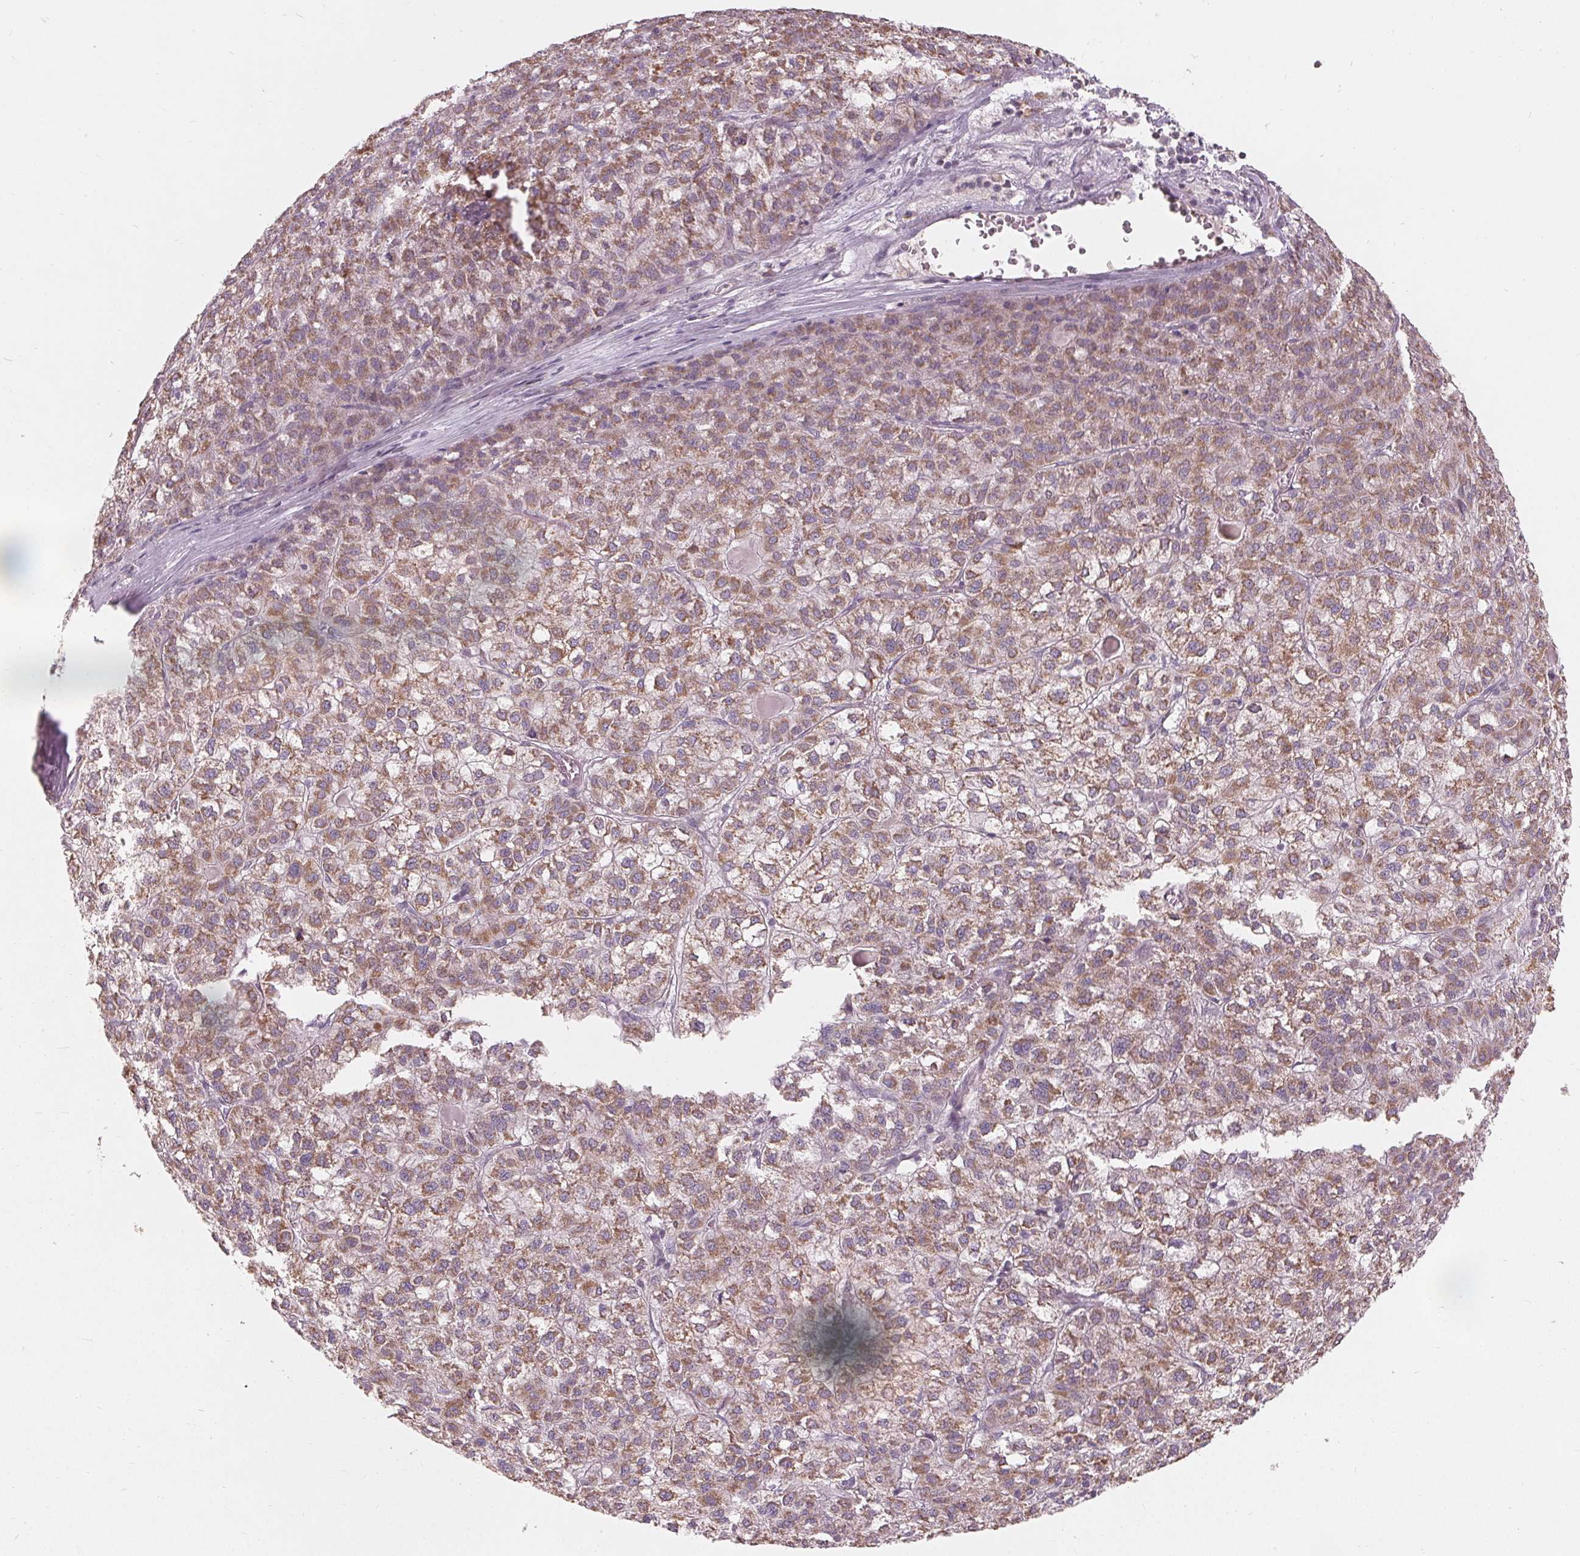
{"staining": {"intensity": "moderate", "quantity": ">75%", "location": "cytoplasmic/membranous"}, "tissue": "liver cancer", "cell_type": "Tumor cells", "image_type": "cancer", "snomed": [{"axis": "morphology", "description": "Carcinoma, Hepatocellular, NOS"}, {"axis": "topography", "description": "Liver"}], "caption": "This is a micrograph of immunohistochemistry (IHC) staining of liver cancer (hepatocellular carcinoma), which shows moderate positivity in the cytoplasmic/membranous of tumor cells.", "gene": "TRIM60", "patient": {"sex": "female", "age": 43}}